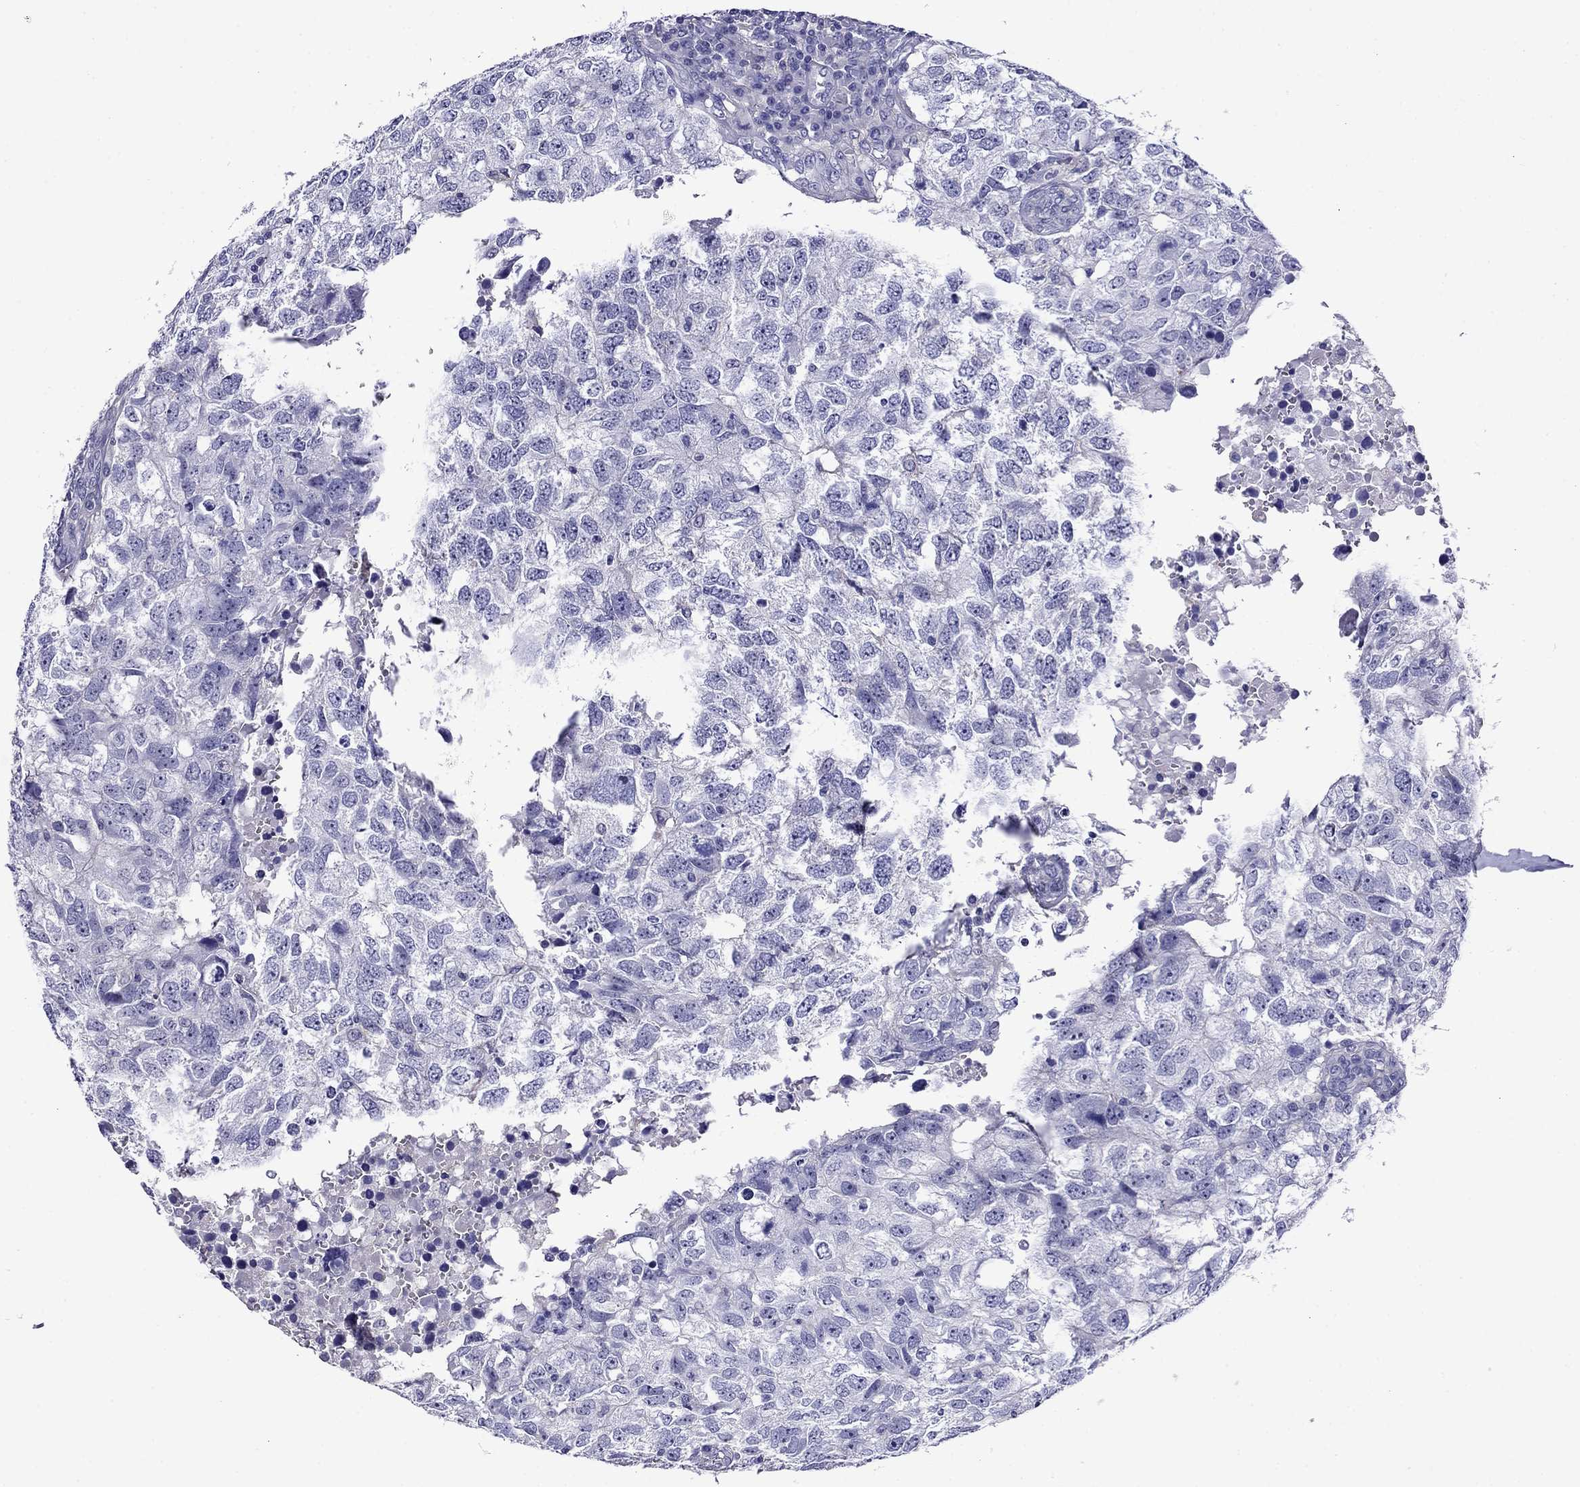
{"staining": {"intensity": "negative", "quantity": "none", "location": "none"}, "tissue": "breast cancer", "cell_type": "Tumor cells", "image_type": "cancer", "snomed": [{"axis": "morphology", "description": "Duct carcinoma"}, {"axis": "topography", "description": "Breast"}], "caption": "Tumor cells are negative for brown protein staining in invasive ductal carcinoma (breast).", "gene": "SCG2", "patient": {"sex": "female", "age": 30}}